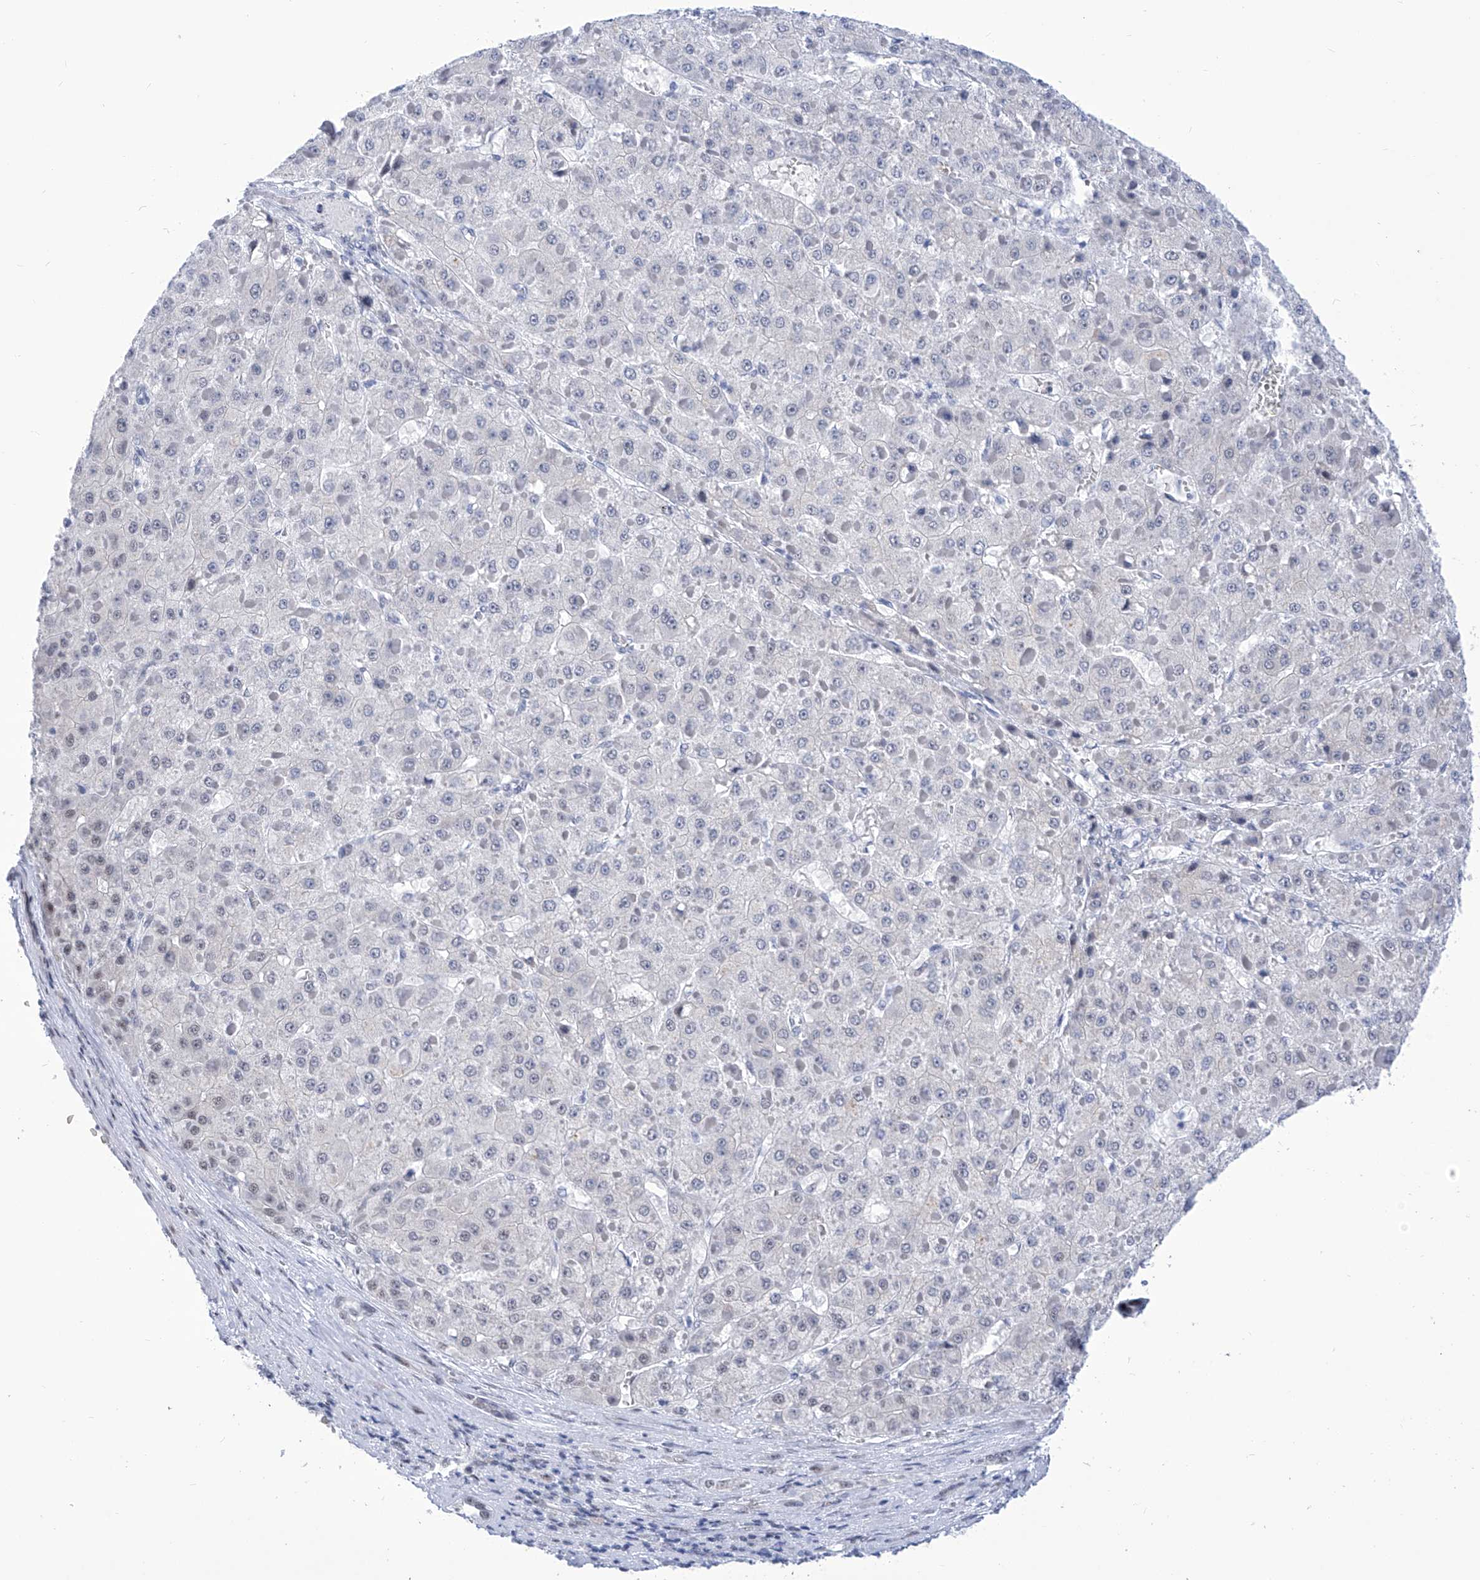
{"staining": {"intensity": "weak", "quantity": "<25%", "location": "nuclear"}, "tissue": "liver cancer", "cell_type": "Tumor cells", "image_type": "cancer", "snomed": [{"axis": "morphology", "description": "Carcinoma, Hepatocellular, NOS"}, {"axis": "topography", "description": "Liver"}], "caption": "Immunohistochemistry (IHC) micrograph of neoplastic tissue: human liver hepatocellular carcinoma stained with DAB (3,3'-diaminobenzidine) displays no significant protein positivity in tumor cells.", "gene": "SART1", "patient": {"sex": "female", "age": 73}}